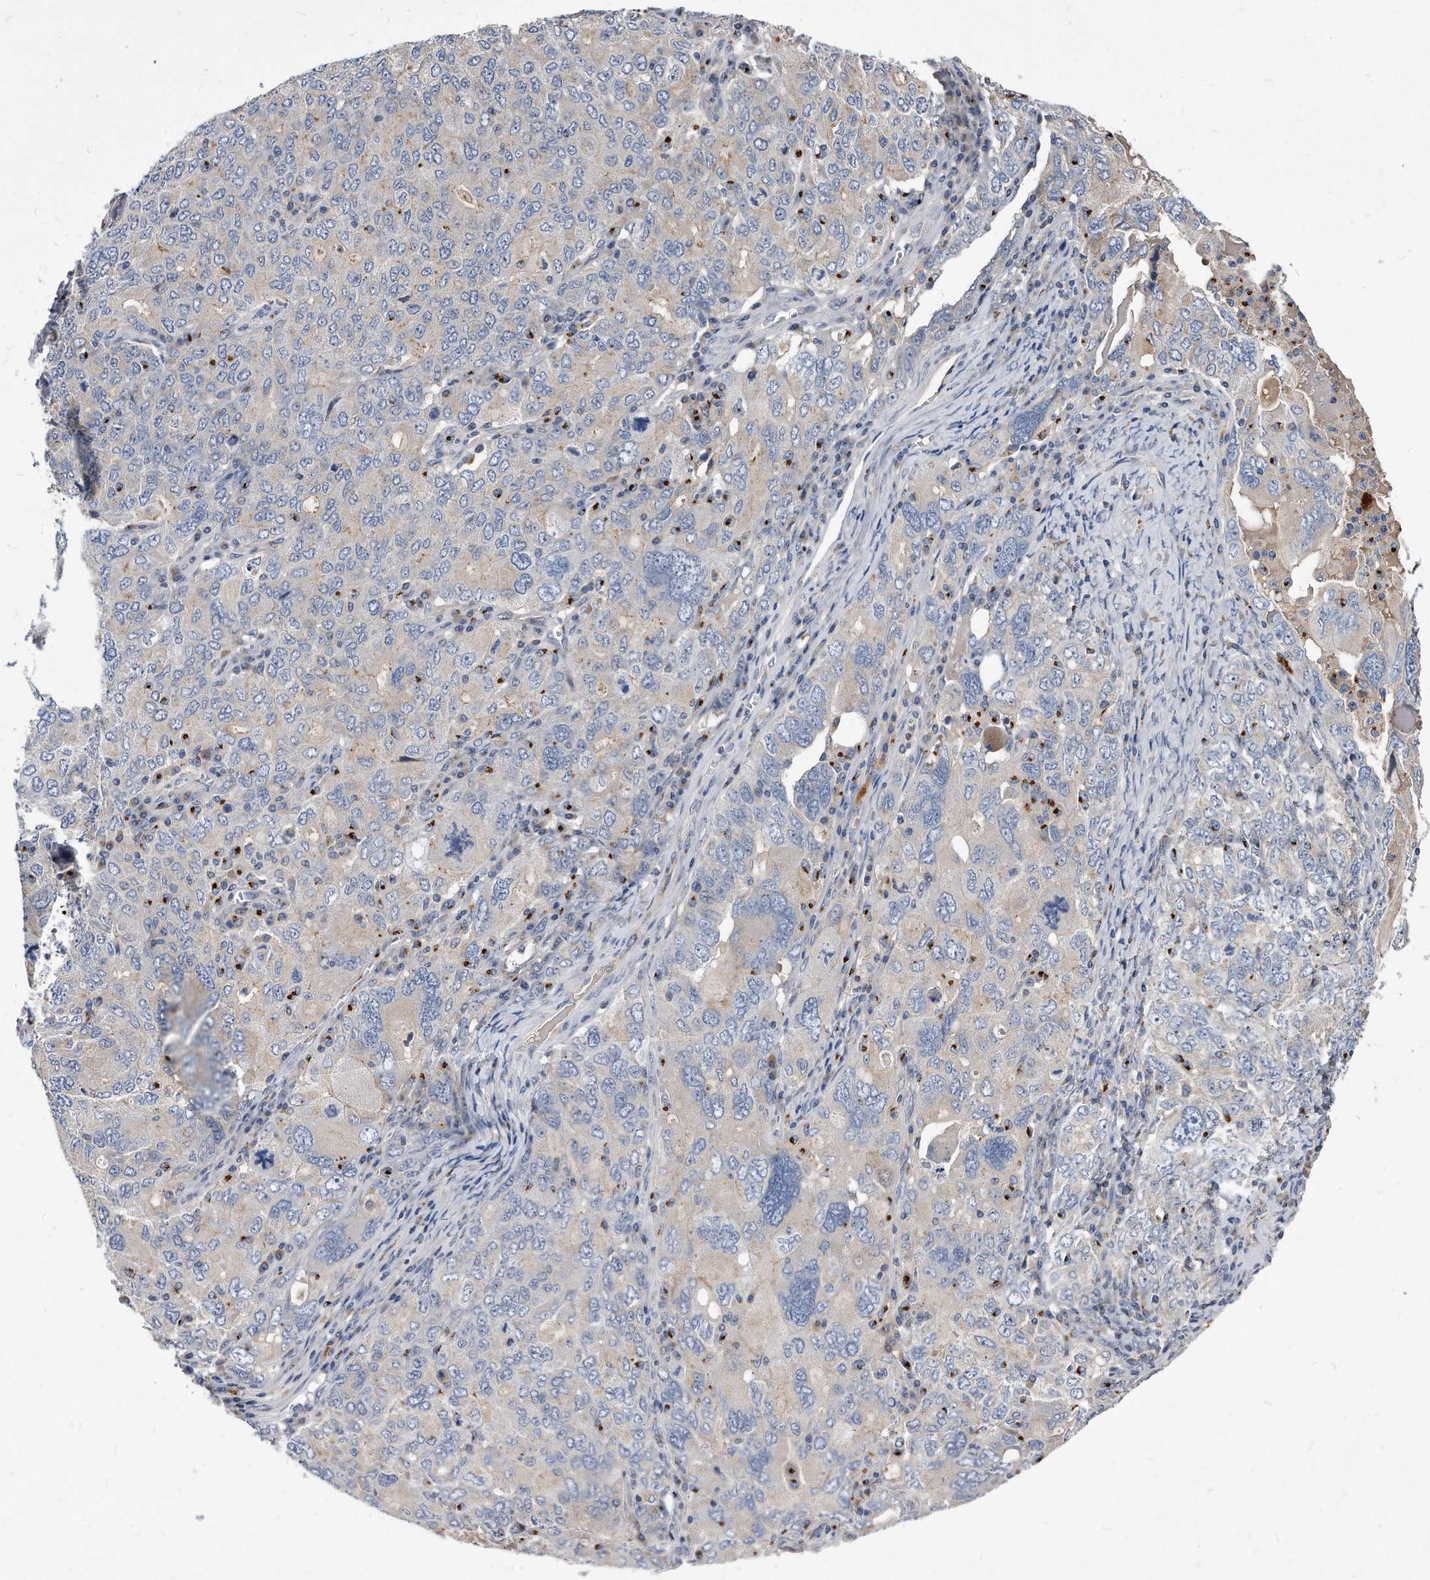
{"staining": {"intensity": "negative", "quantity": "none", "location": "none"}, "tissue": "ovarian cancer", "cell_type": "Tumor cells", "image_type": "cancer", "snomed": [{"axis": "morphology", "description": "Carcinoma, endometroid"}, {"axis": "topography", "description": "Ovary"}], "caption": "Tumor cells are negative for brown protein staining in ovarian endometroid carcinoma. The staining is performed using DAB (3,3'-diaminobenzidine) brown chromogen with nuclei counter-stained in using hematoxylin.", "gene": "MGAT4A", "patient": {"sex": "female", "age": 62}}